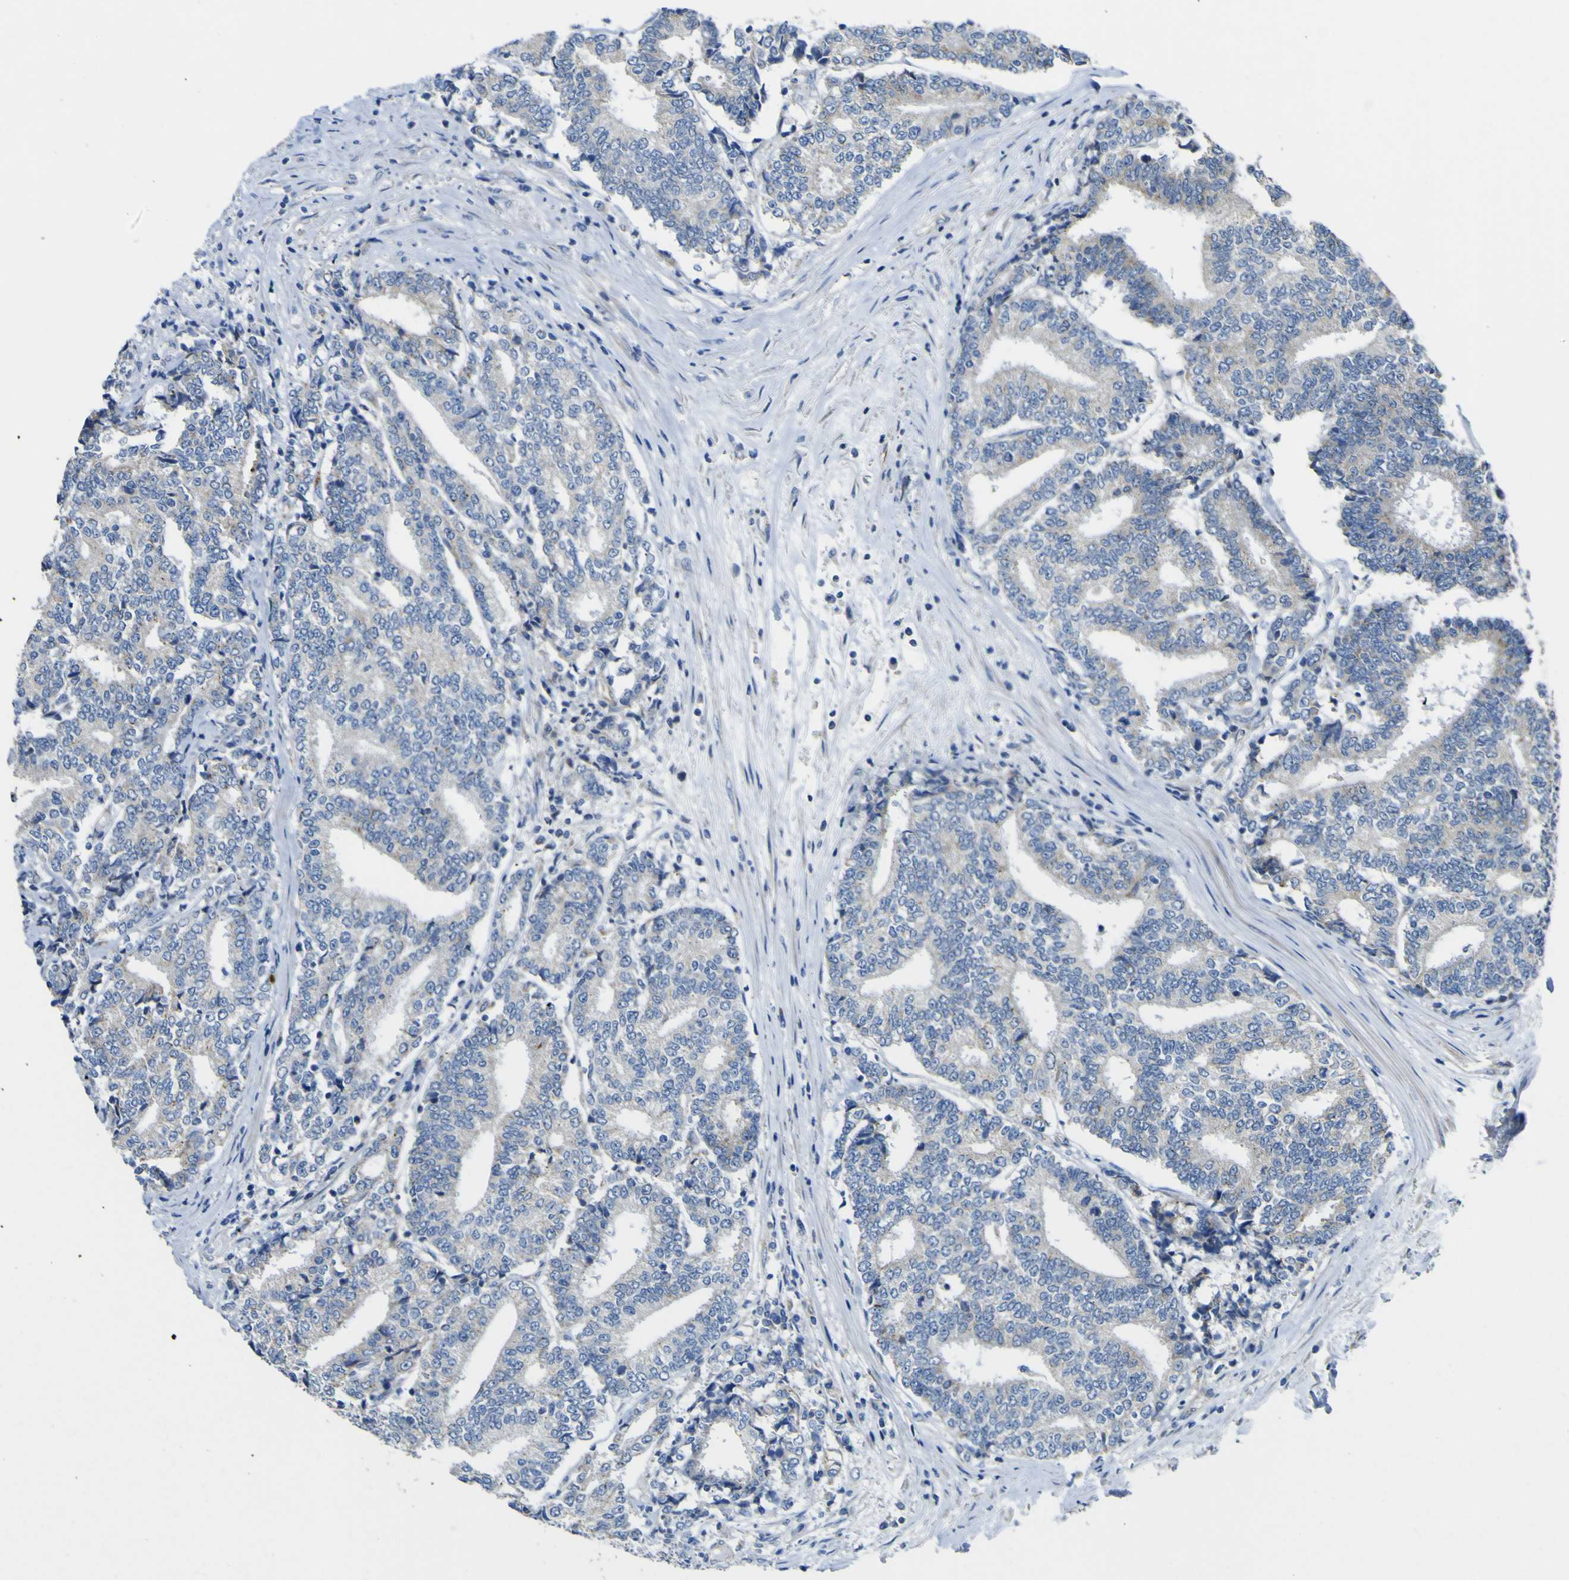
{"staining": {"intensity": "negative", "quantity": "none", "location": "none"}, "tissue": "prostate cancer", "cell_type": "Tumor cells", "image_type": "cancer", "snomed": [{"axis": "morphology", "description": "Normal tissue, NOS"}, {"axis": "morphology", "description": "Adenocarcinoma, High grade"}, {"axis": "topography", "description": "Prostate"}, {"axis": "topography", "description": "Seminal veicle"}], "caption": "Tumor cells show no significant protein expression in prostate cancer. (Stains: DAB immunohistochemistry (IHC) with hematoxylin counter stain, Microscopy: brightfield microscopy at high magnification).", "gene": "ALDH18A1", "patient": {"sex": "male", "age": 55}}